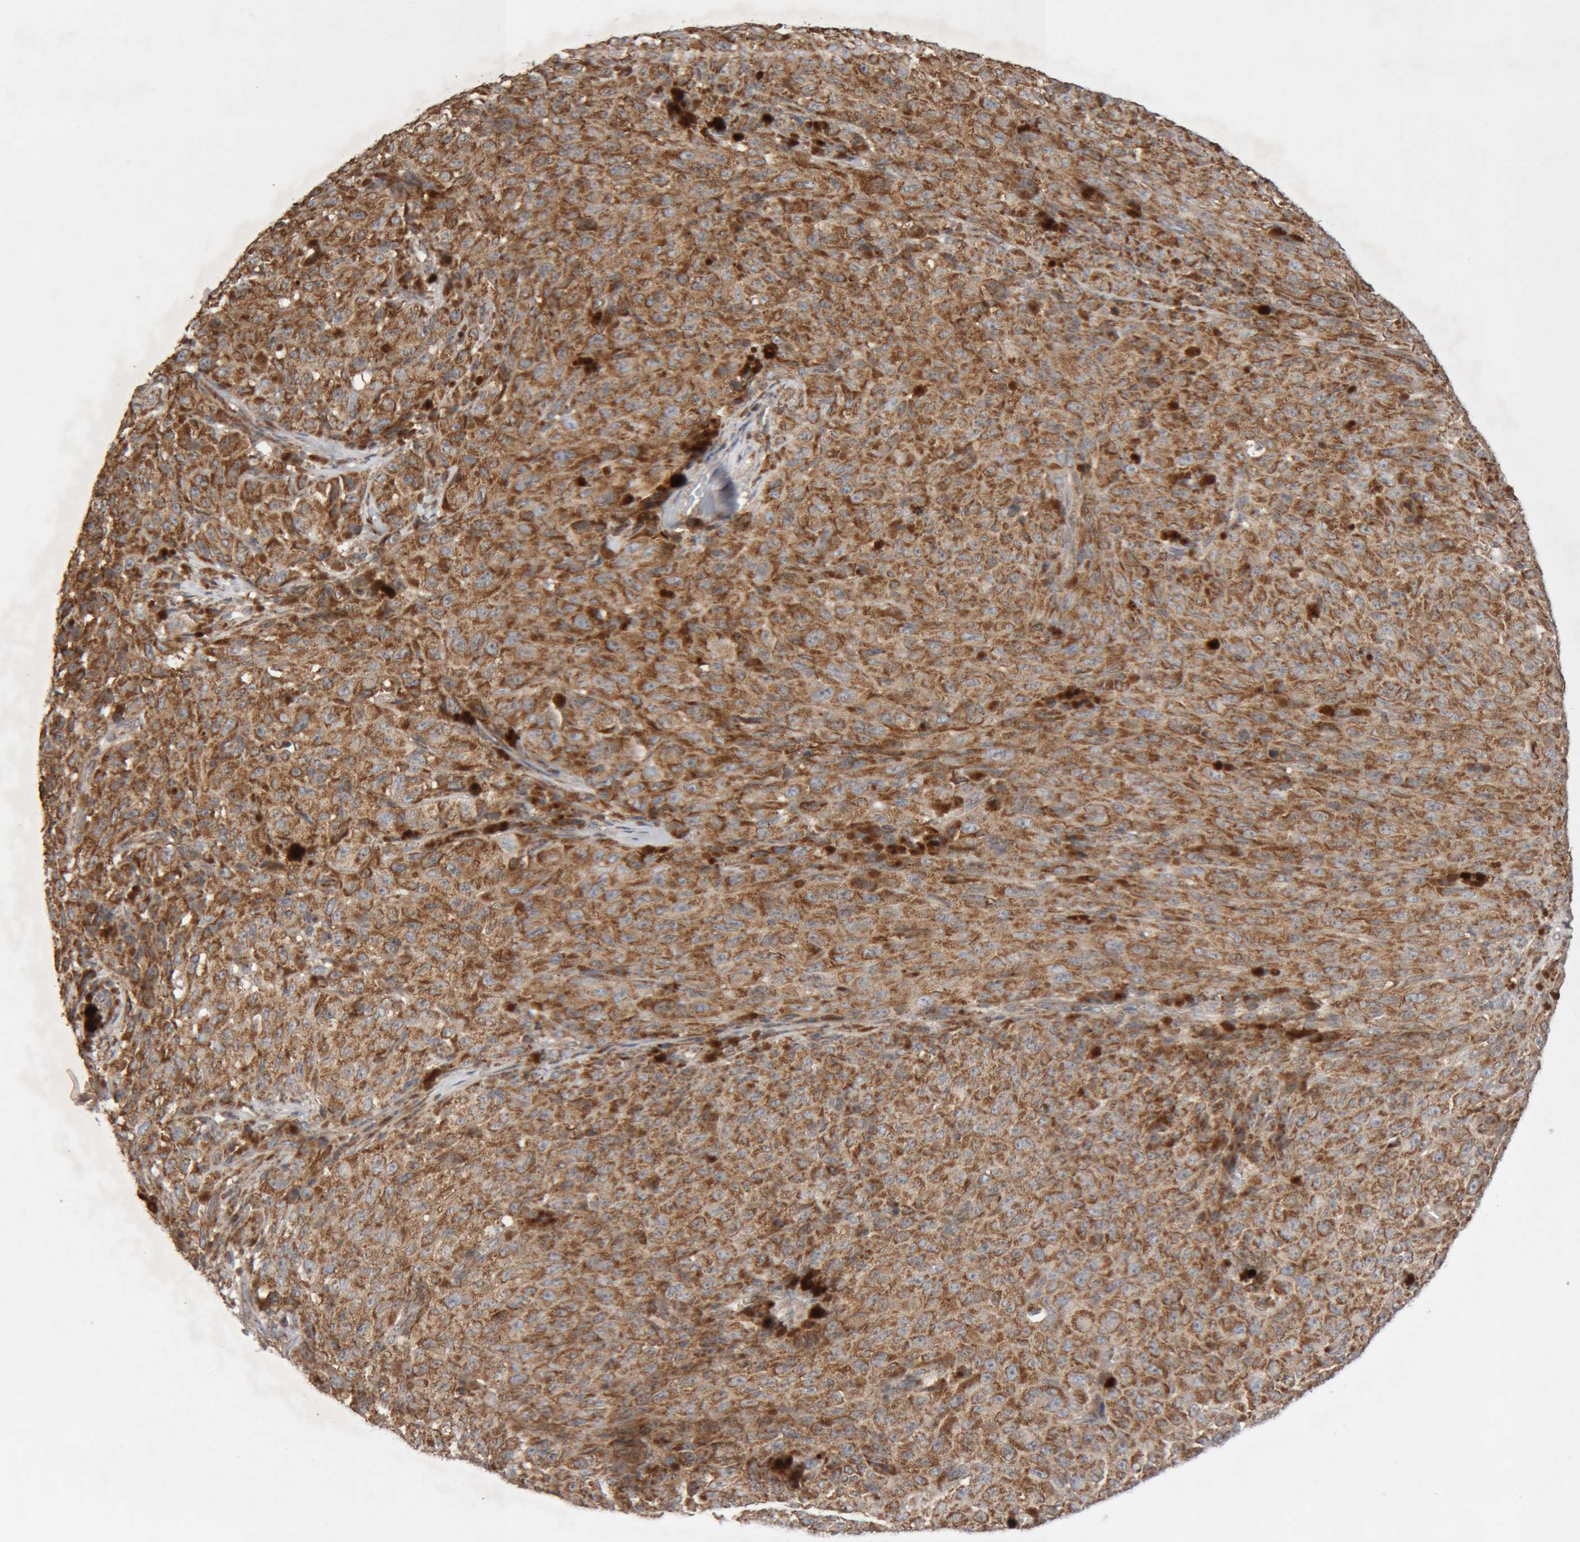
{"staining": {"intensity": "strong", "quantity": ">75%", "location": "cytoplasmic/membranous"}, "tissue": "melanoma", "cell_type": "Tumor cells", "image_type": "cancer", "snomed": [{"axis": "morphology", "description": "Malignant melanoma, NOS"}, {"axis": "topography", "description": "Skin"}], "caption": "This photomicrograph exhibits immunohistochemistry staining of human malignant melanoma, with high strong cytoplasmic/membranous staining in about >75% of tumor cells.", "gene": "KIF21B", "patient": {"sex": "female", "age": 82}}